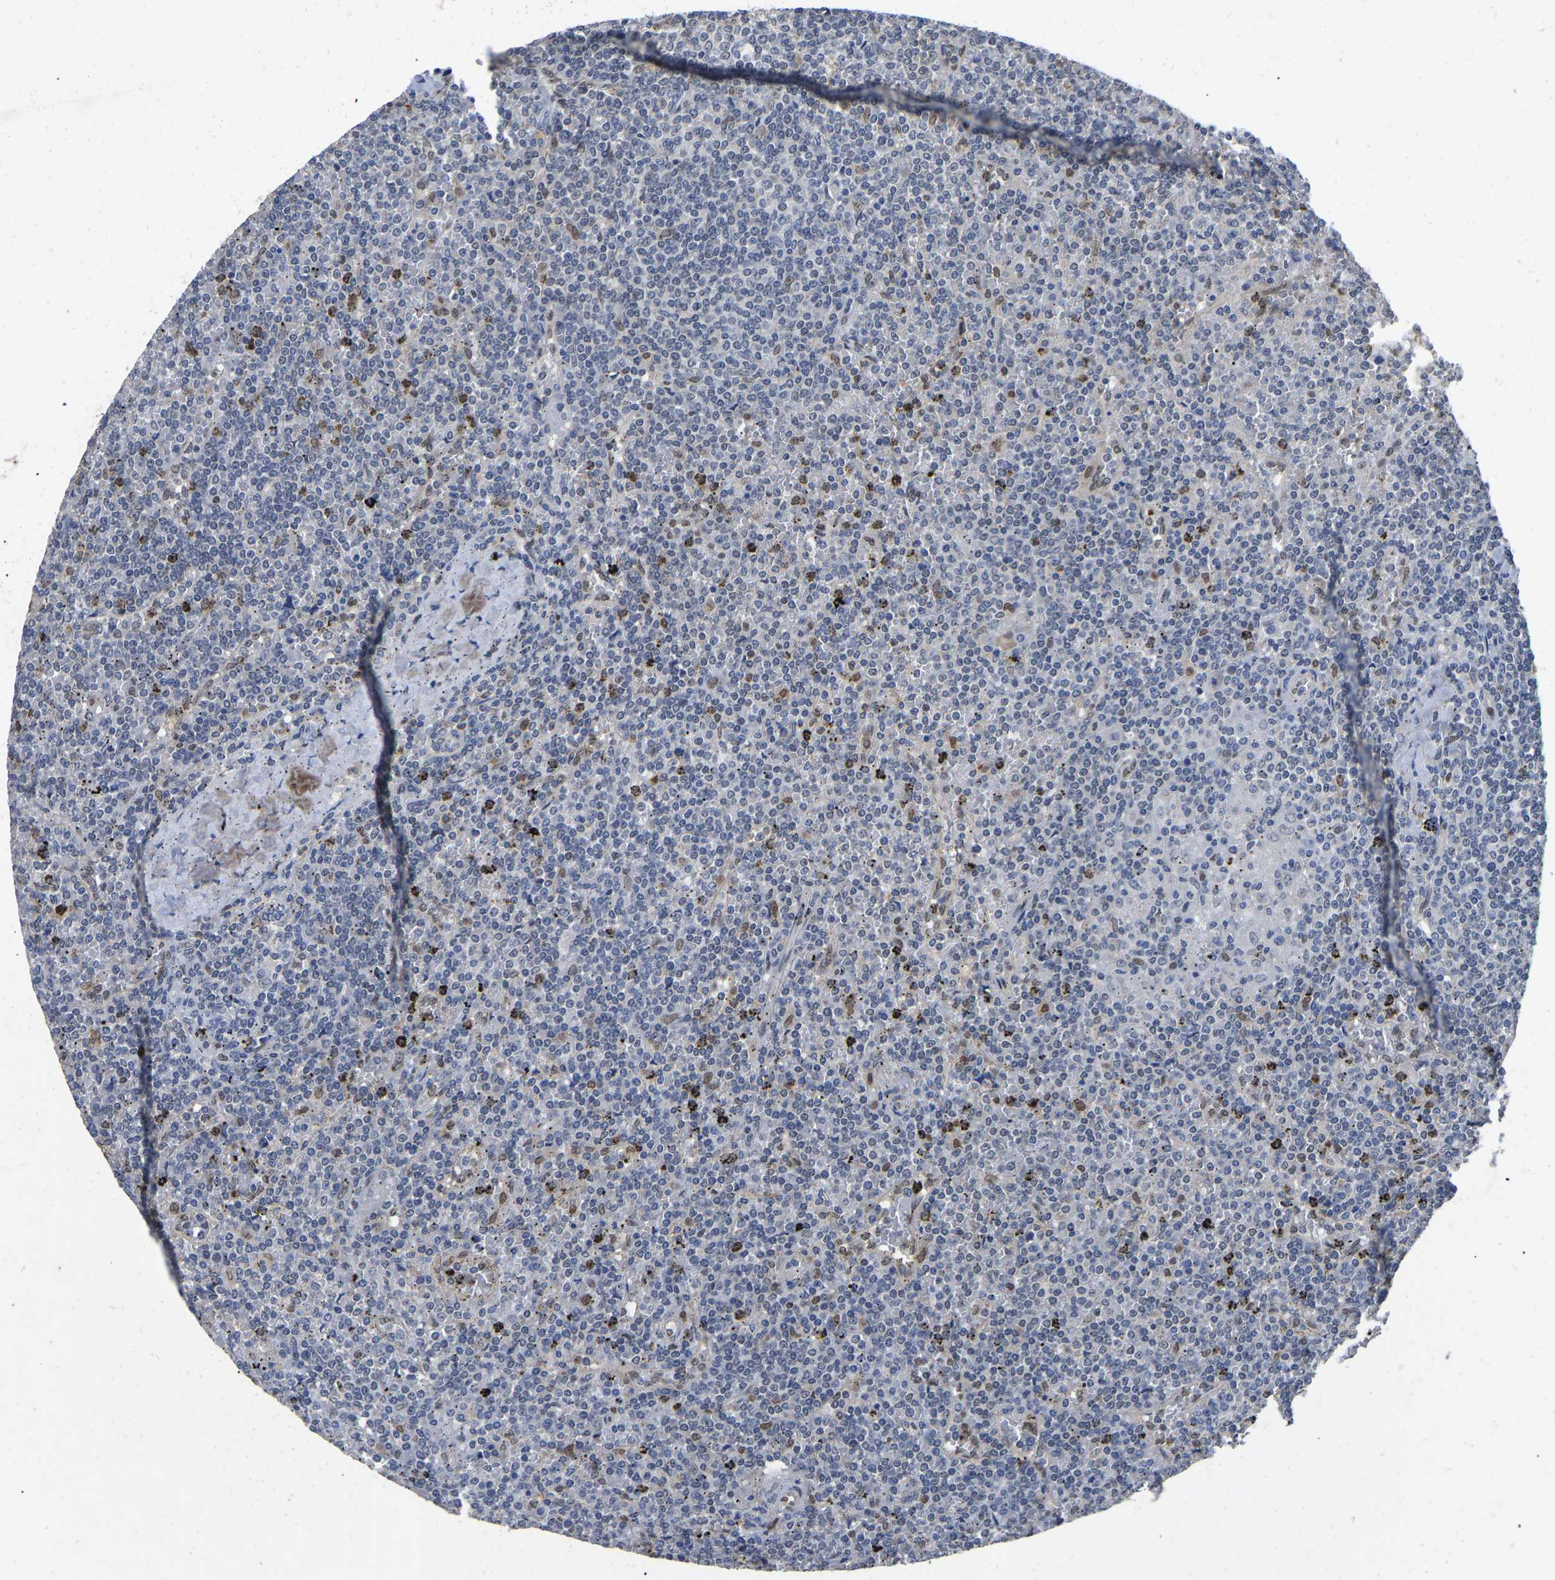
{"staining": {"intensity": "negative", "quantity": "none", "location": "none"}, "tissue": "lymphoma", "cell_type": "Tumor cells", "image_type": "cancer", "snomed": [{"axis": "morphology", "description": "Malignant lymphoma, non-Hodgkin's type, Low grade"}, {"axis": "topography", "description": "Spleen"}], "caption": "Protein analysis of lymphoma reveals no significant staining in tumor cells. (Stains: DAB (3,3'-diaminobenzidine) IHC with hematoxylin counter stain, Microscopy: brightfield microscopy at high magnification).", "gene": "QKI", "patient": {"sex": "female", "age": 19}}